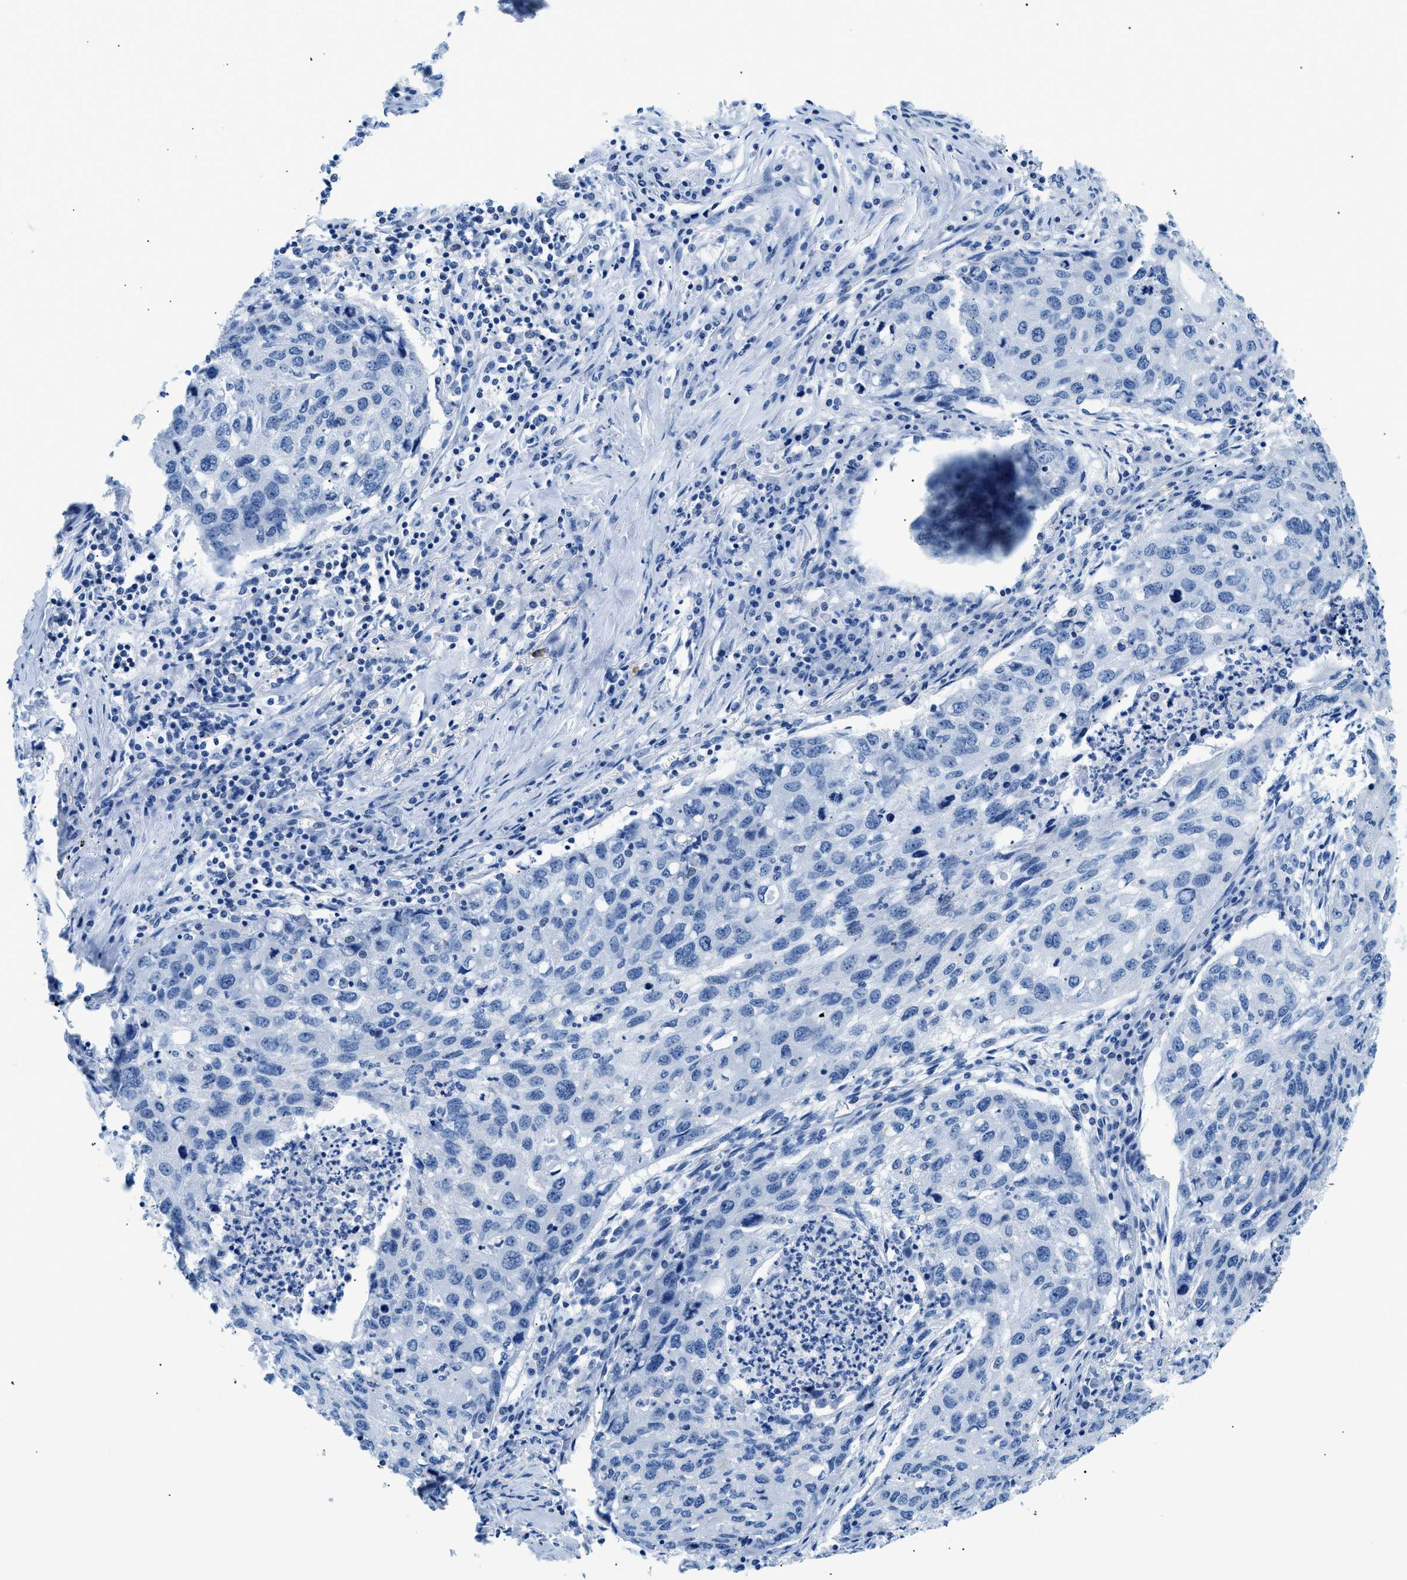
{"staining": {"intensity": "negative", "quantity": "none", "location": "none"}, "tissue": "lung cancer", "cell_type": "Tumor cells", "image_type": "cancer", "snomed": [{"axis": "morphology", "description": "Squamous cell carcinoma, NOS"}, {"axis": "topography", "description": "Lung"}], "caption": "A micrograph of lung squamous cell carcinoma stained for a protein shows no brown staining in tumor cells. (DAB (3,3'-diaminobenzidine) IHC visualized using brightfield microscopy, high magnification).", "gene": "FDCSP", "patient": {"sex": "female", "age": 63}}